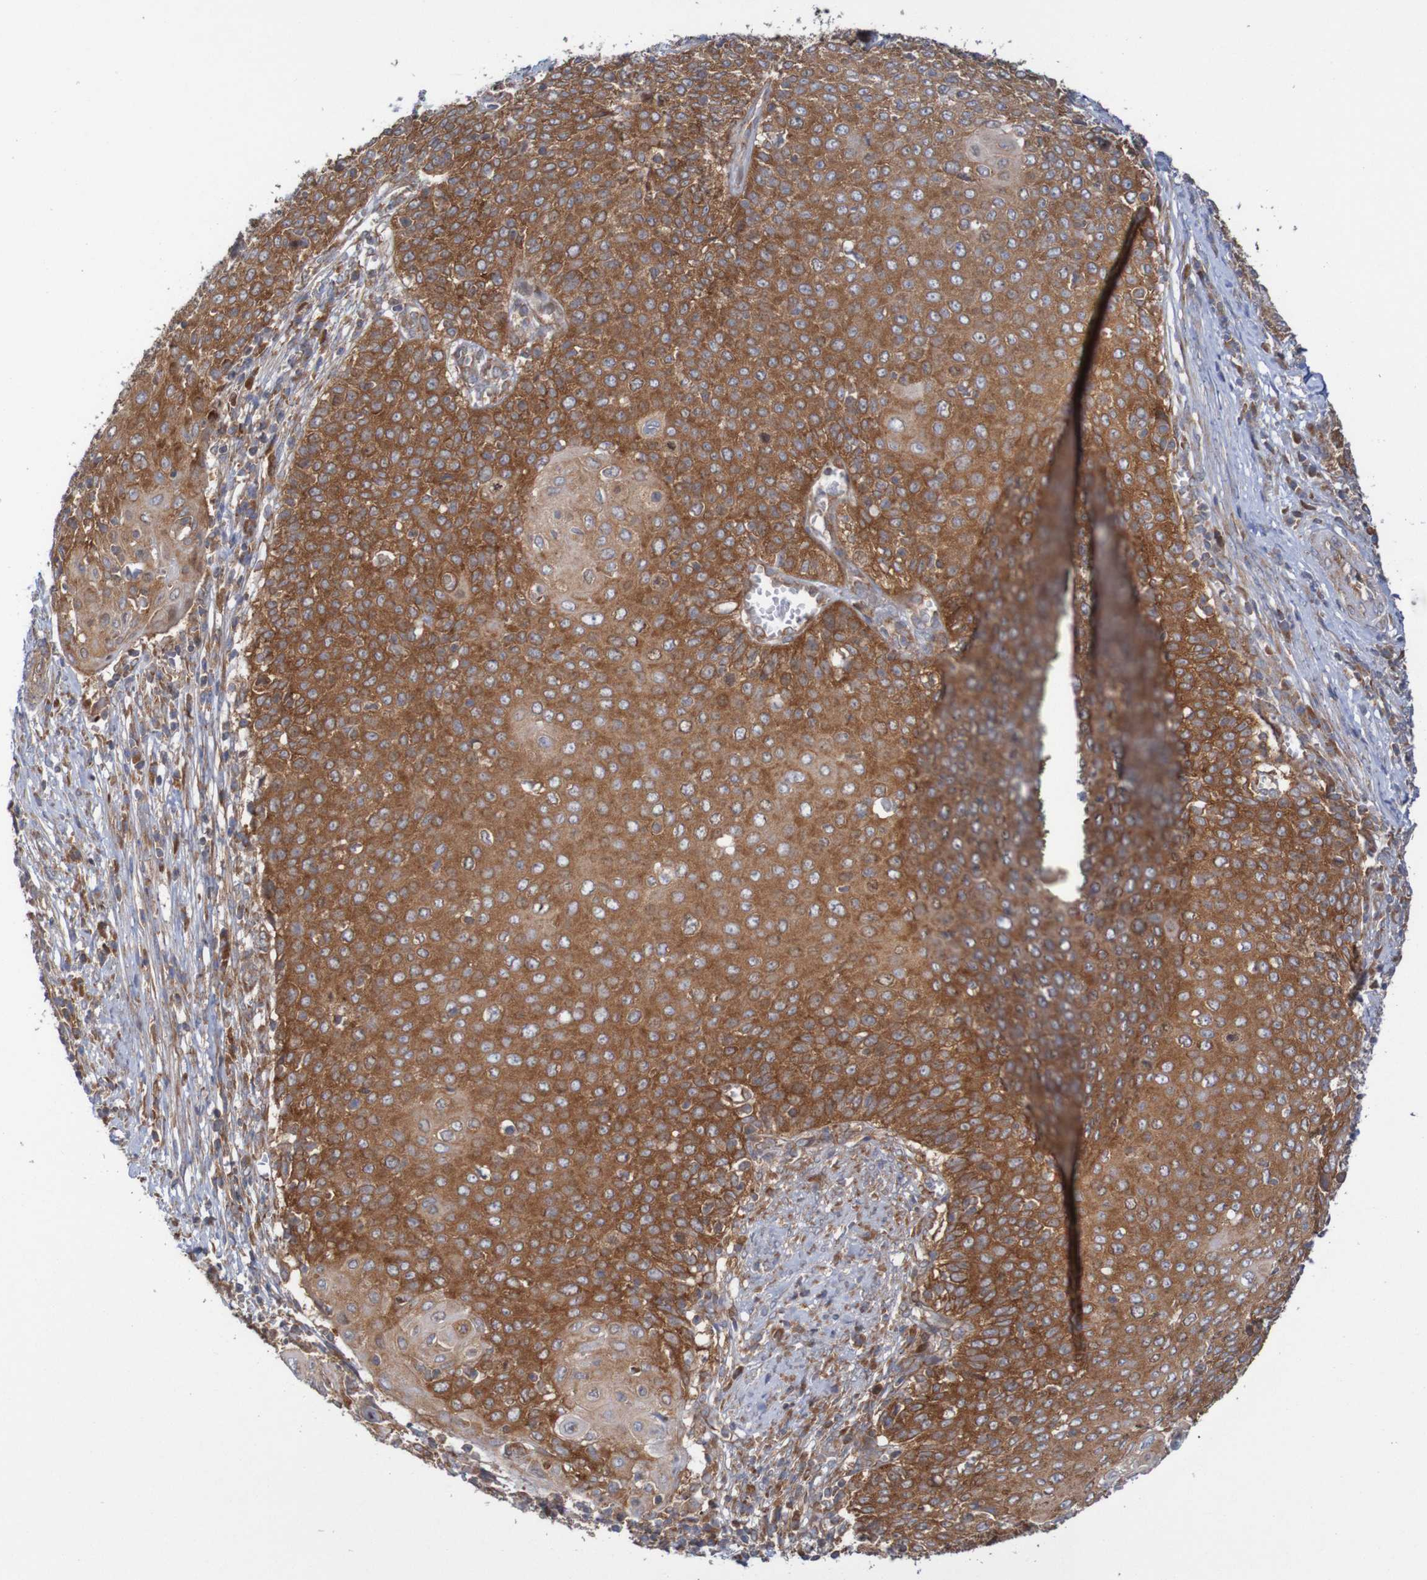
{"staining": {"intensity": "strong", "quantity": ">75%", "location": "cytoplasmic/membranous"}, "tissue": "cervical cancer", "cell_type": "Tumor cells", "image_type": "cancer", "snomed": [{"axis": "morphology", "description": "Squamous cell carcinoma, NOS"}, {"axis": "topography", "description": "Cervix"}], "caption": "Immunohistochemical staining of cervical cancer (squamous cell carcinoma) shows high levels of strong cytoplasmic/membranous protein positivity in about >75% of tumor cells. (IHC, brightfield microscopy, high magnification).", "gene": "LRRC47", "patient": {"sex": "female", "age": 39}}